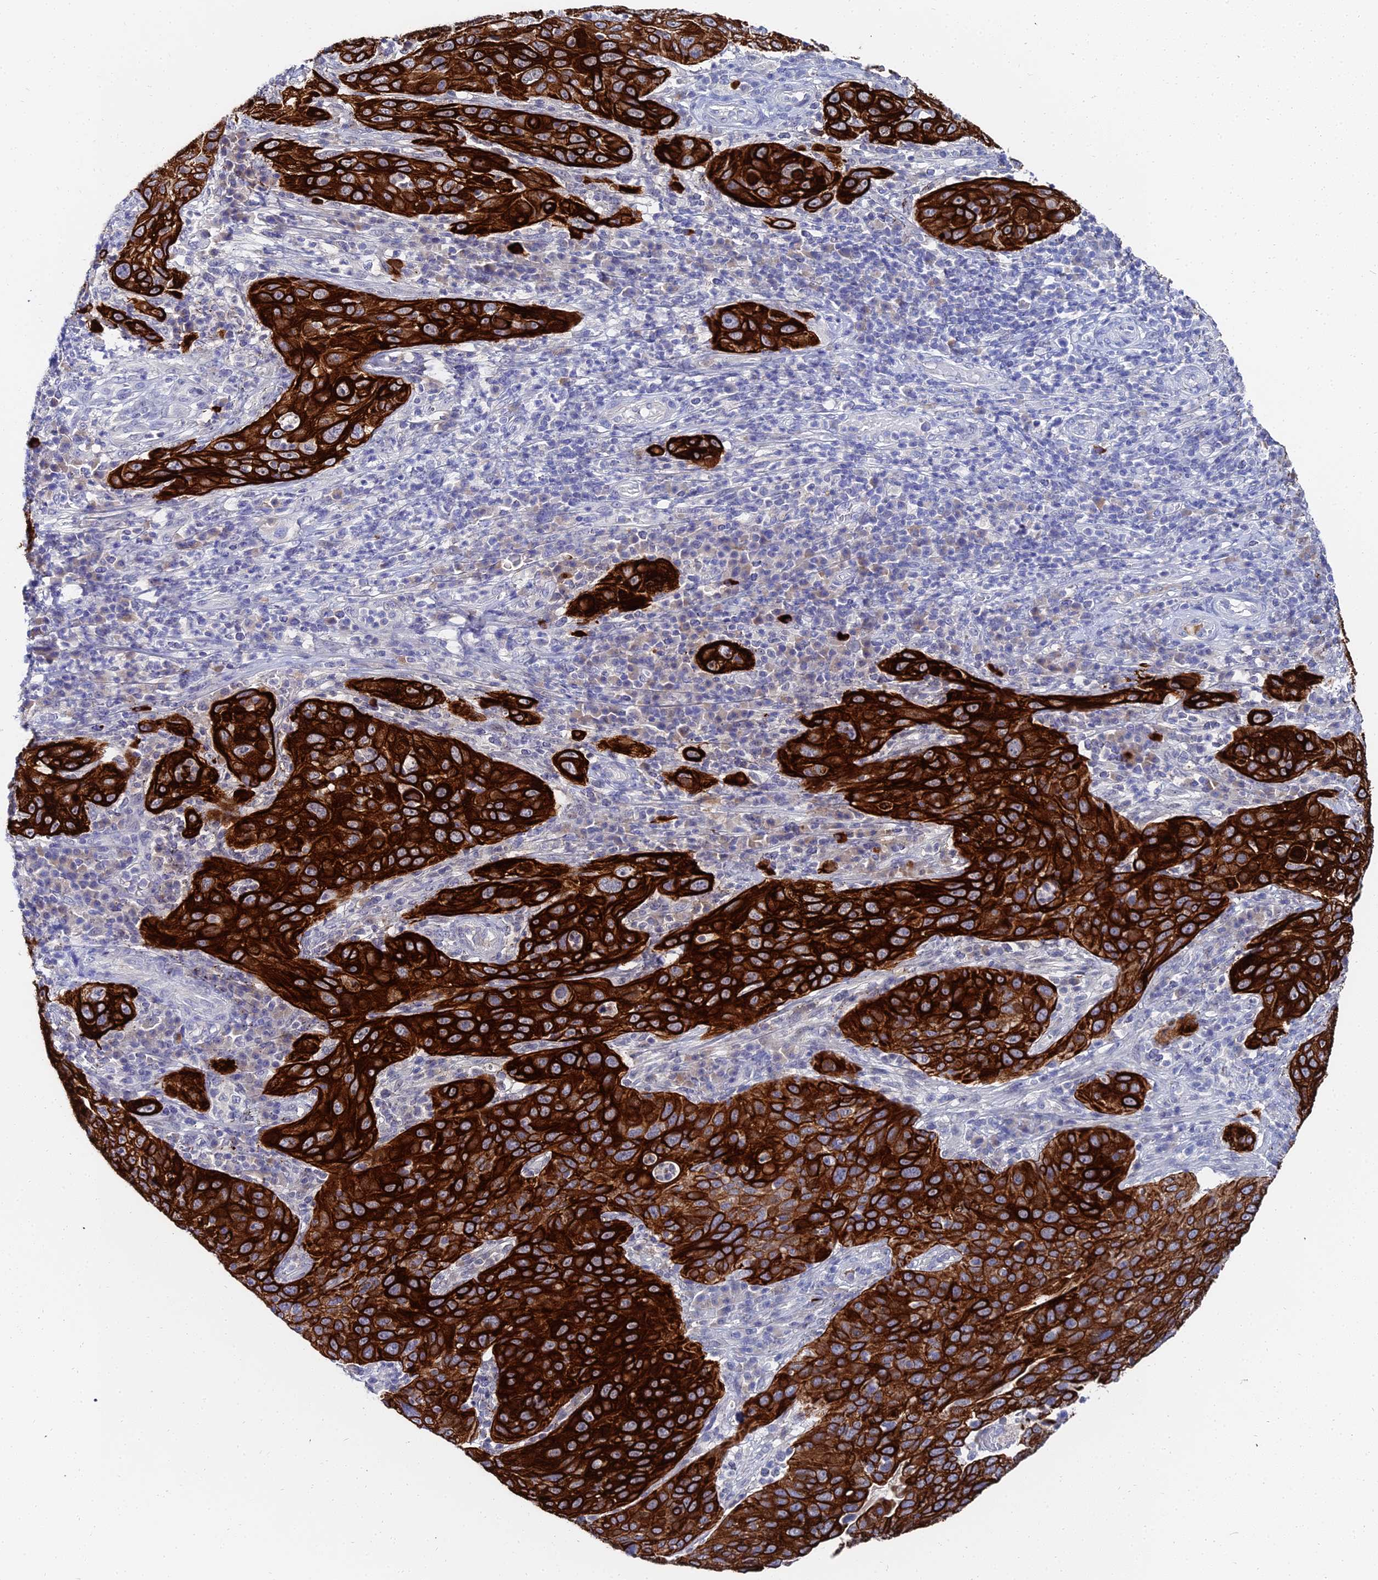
{"staining": {"intensity": "strong", "quantity": ">75%", "location": "cytoplasmic/membranous"}, "tissue": "cervical cancer", "cell_type": "Tumor cells", "image_type": "cancer", "snomed": [{"axis": "morphology", "description": "Squamous cell carcinoma, NOS"}, {"axis": "topography", "description": "Cervix"}], "caption": "Immunohistochemistry (IHC) (DAB (3,3'-diaminobenzidine)) staining of human cervical cancer reveals strong cytoplasmic/membranous protein positivity in about >75% of tumor cells. The protein is stained brown, and the nuclei are stained in blue (DAB IHC with brightfield microscopy, high magnification).", "gene": "KRT17", "patient": {"sex": "female", "age": 36}}